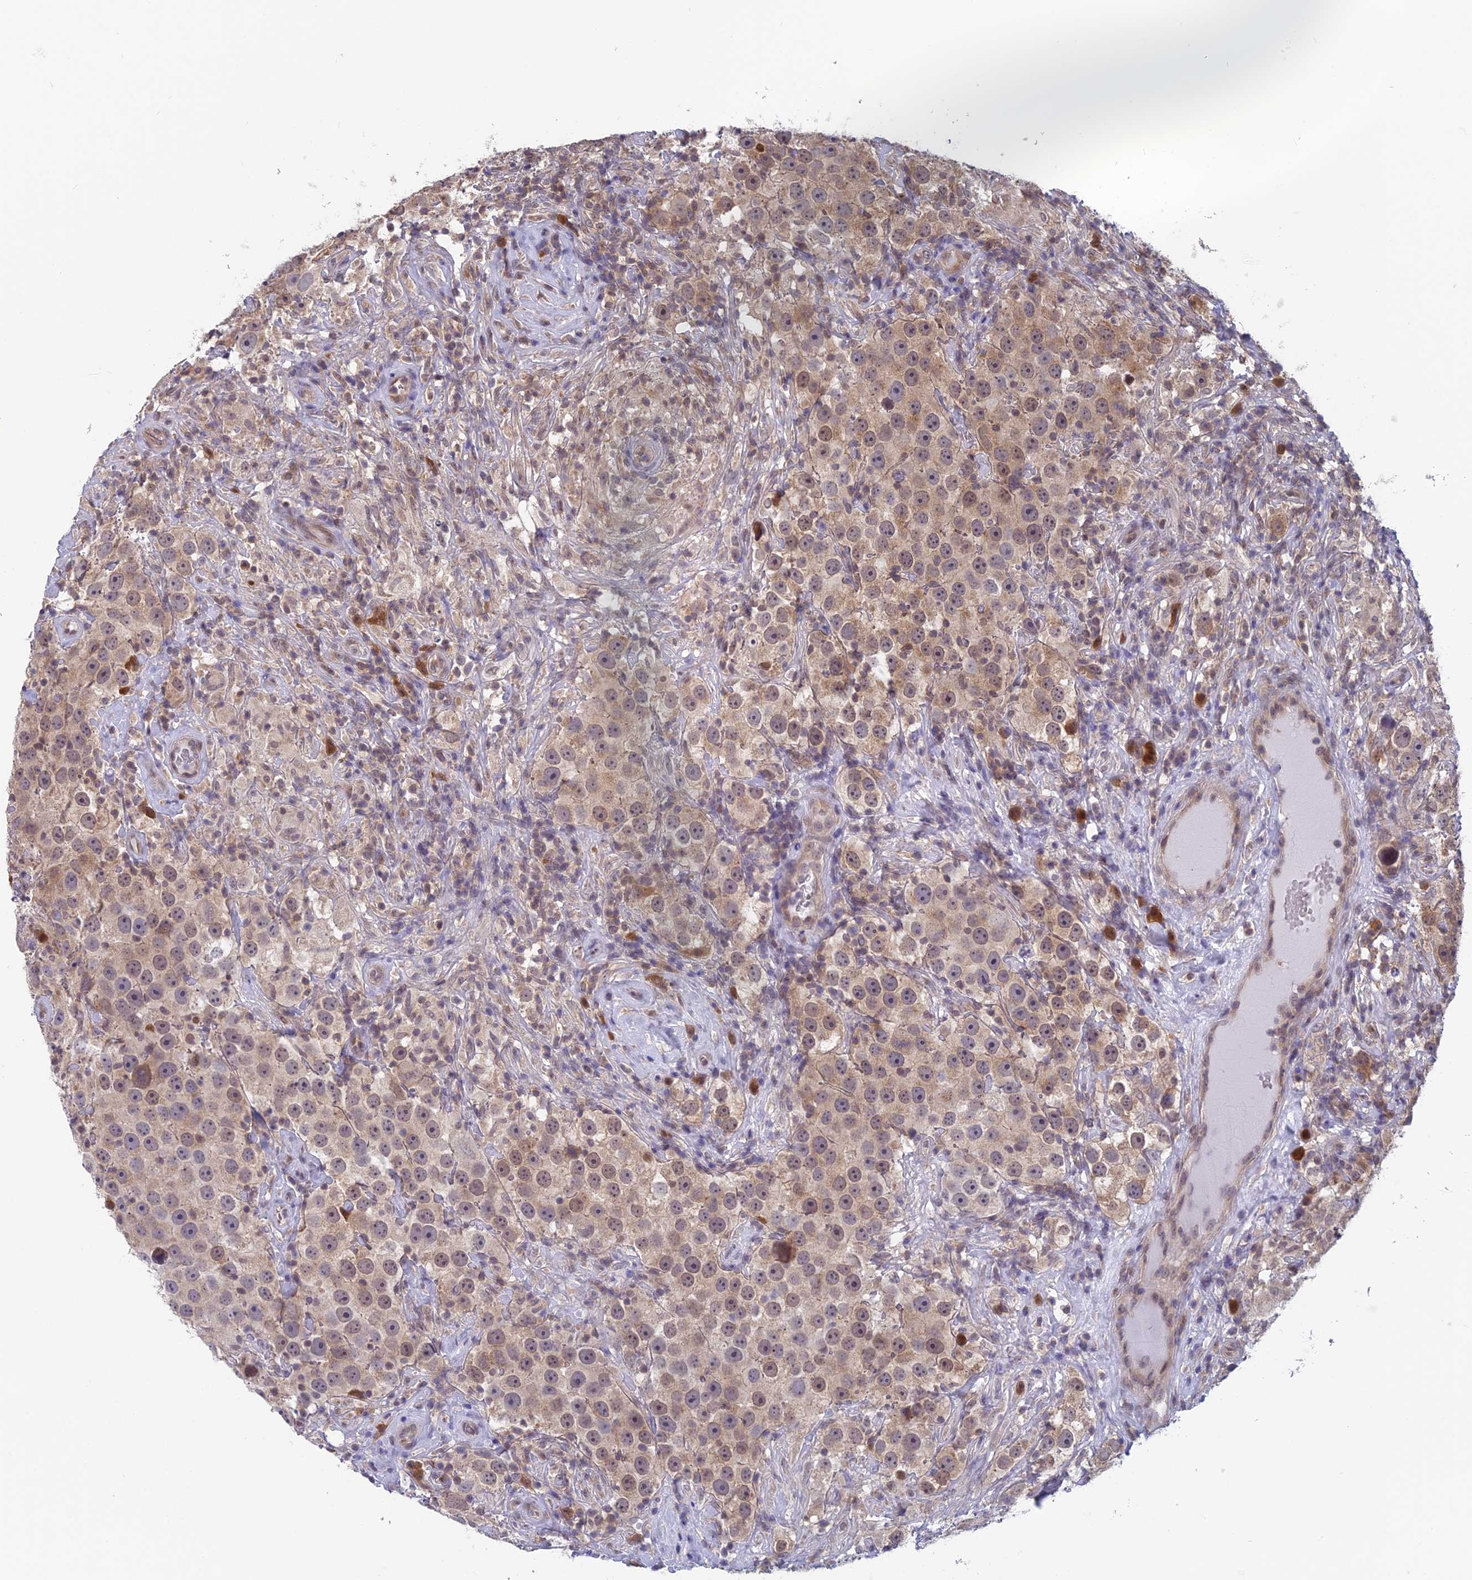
{"staining": {"intensity": "weak", "quantity": "25%-75%", "location": "cytoplasmic/membranous"}, "tissue": "testis cancer", "cell_type": "Tumor cells", "image_type": "cancer", "snomed": [{"axis": "morphology", "description": "Seminoma, NOS"}, {"axis": "topography", "description": "Testis"}], "caption": "A low amount of weak cytoplasmic/membranous expression is identified in about 25%-75% of tumor cells in testis seminoma tissue.", "gene": "MRI1", "patient": {"sex": "male", "age": 49}}